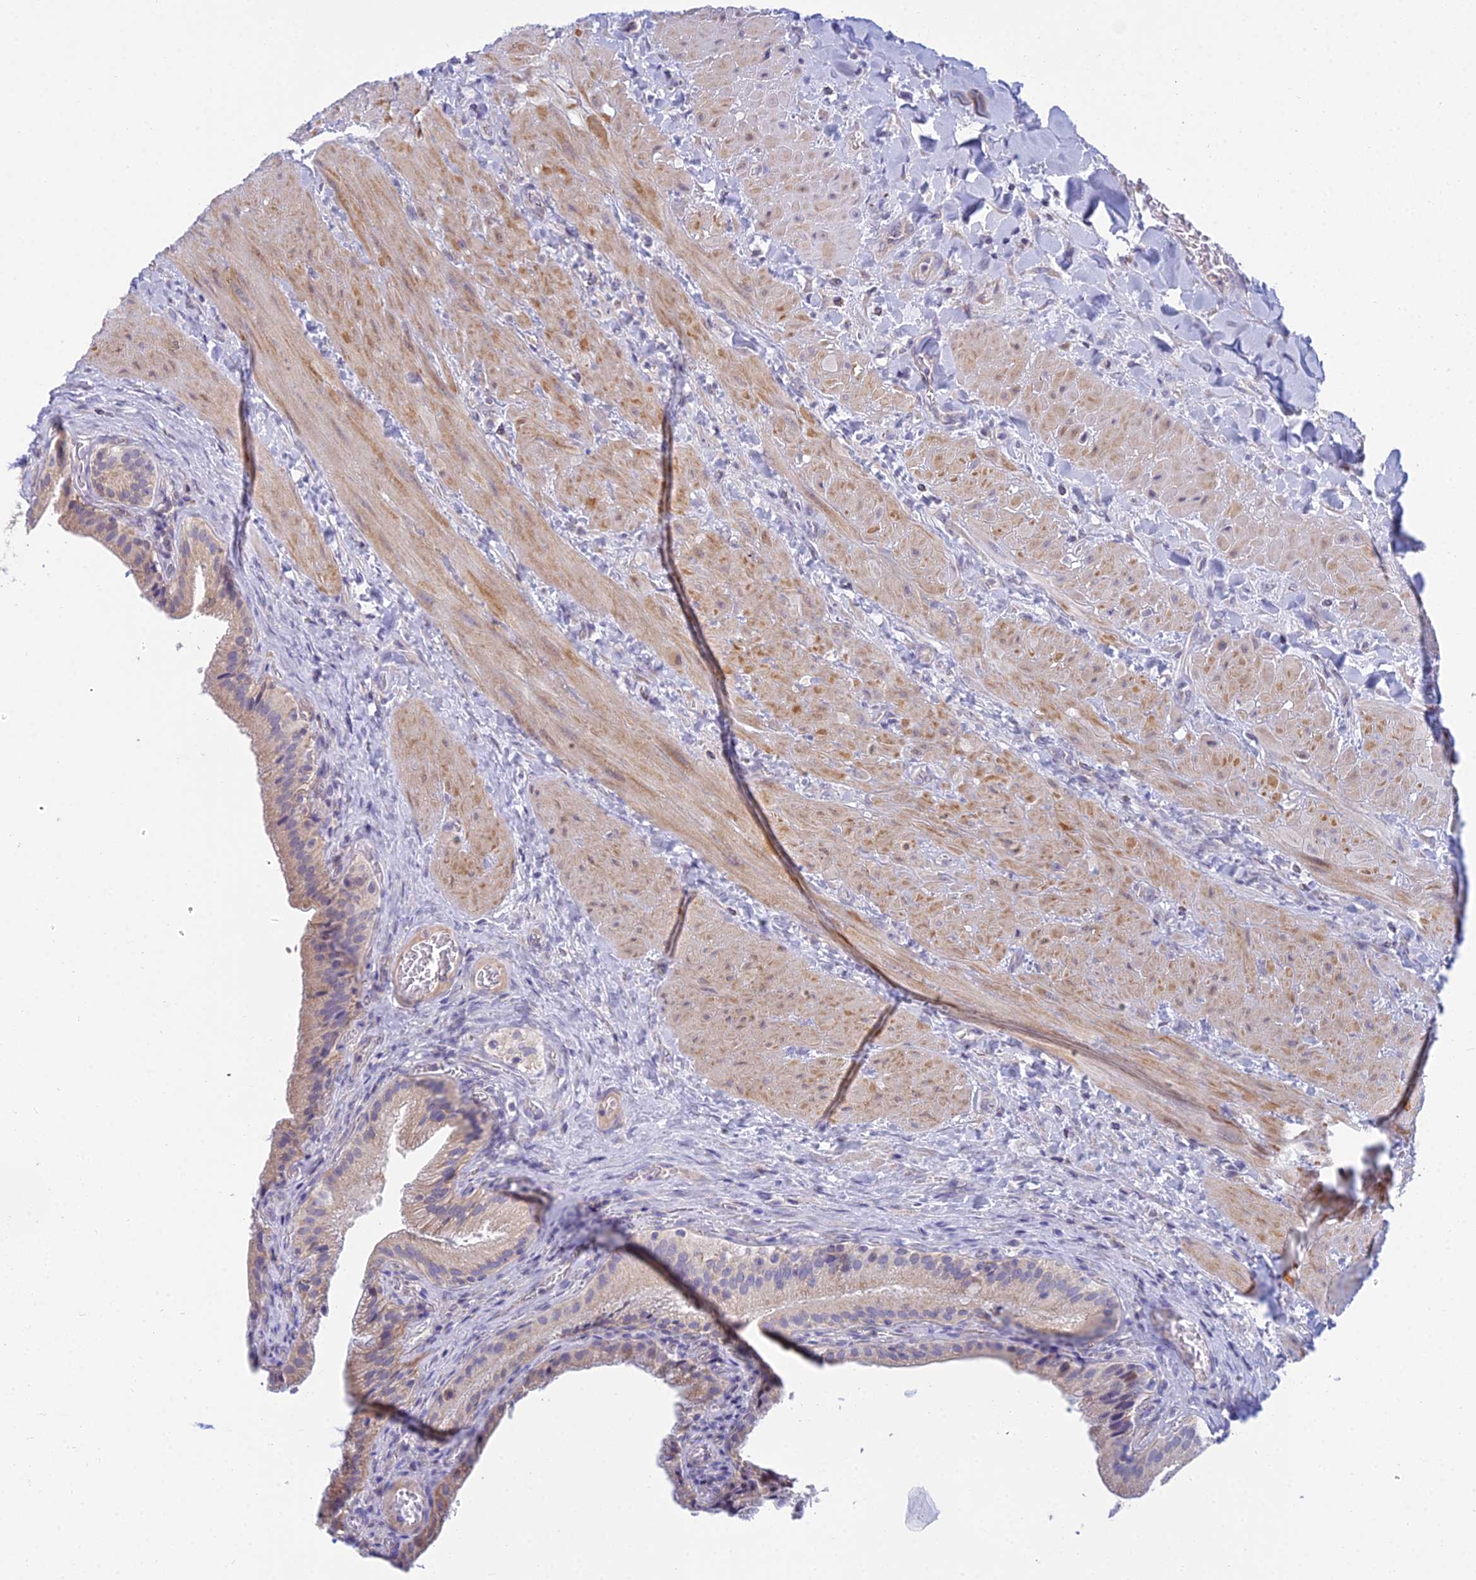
{"staining": {"intensity": "moderate", "quantity": ">75%", "location": "cytoplasmic/membranous"}, "tissue": "gallbladder", "cell_type": "Glandular cells", "image_type": "normal", "snomed": [{"axis": "morphology", "description": "Normal tissue, NOS"}, {"axis": "topography", "description": "Gallbladder"}], "caption": "Protein positivity by immunohistochemistry shows moderate cytoplasmic/membranous positivity in about >75% of glandular cells in unremarkable gallbladder. (DAB IHC, brown staining for protein, blue staining for nuclei).", "gene": "CFAP206", "patient": {"sex": "male", "age": 24}}